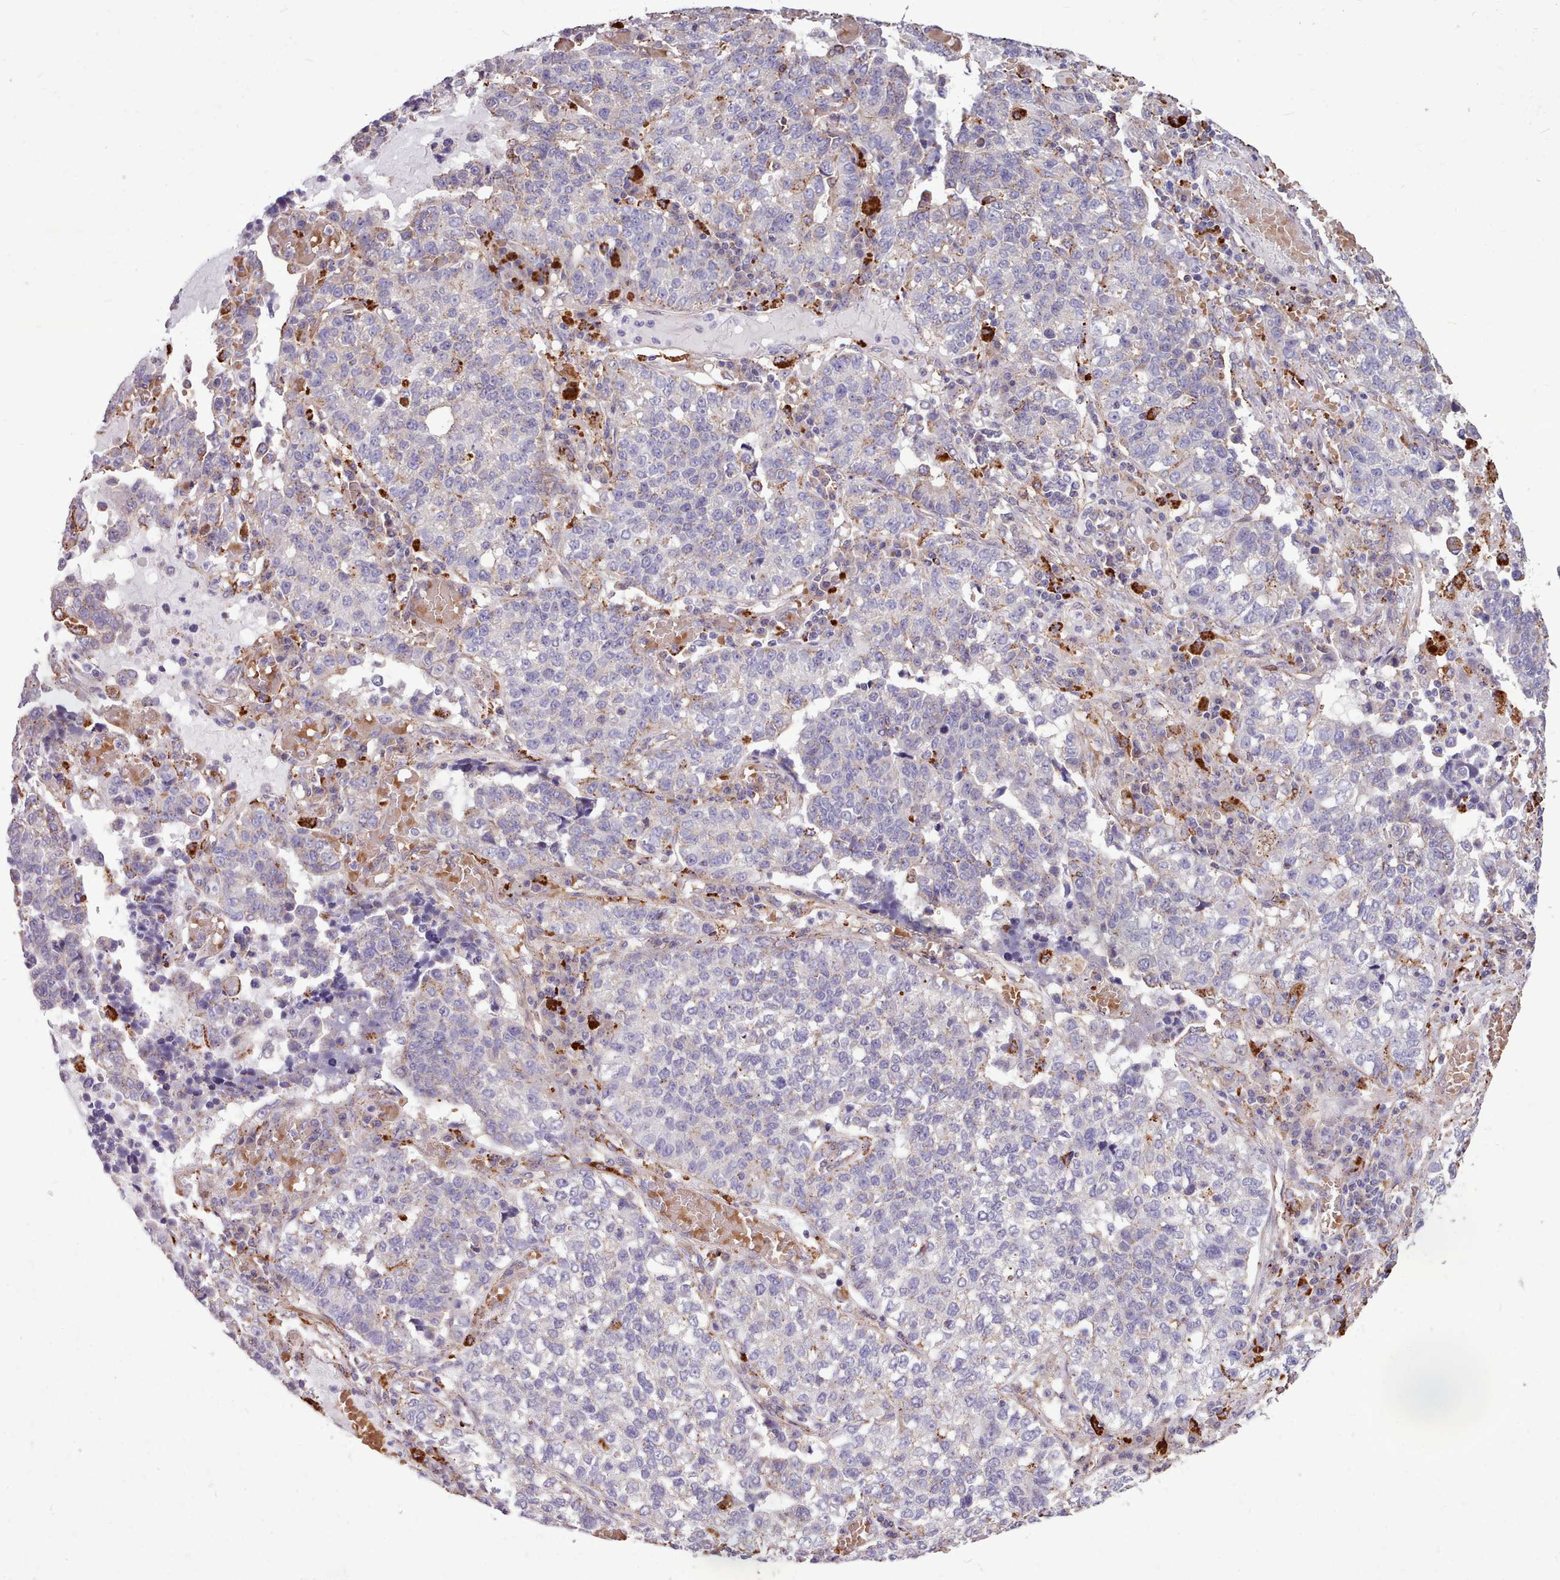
{"staining": {"intensity": "weak", "quantity": "<25%", "location": "cytoplasmic/membranous"}, "tissue": "lung cancer", "cell_type": "Tumor cells", "image_type": "cancer", "snomed": [{"axis": "morphology", "description": "Adenocarcinoma, NOS"}, {"axis": "topography", "description": "Lung"}], "caption": "An IHC micrograph of lung cancer (adenocarcinoma) is shown. There is no staining in tumor cells of lung cancer (adenocarcinoma). Nuclei are stained in blue.", "gene": "PACSIN3", "patient": {"sex": "male", "age": 49}}